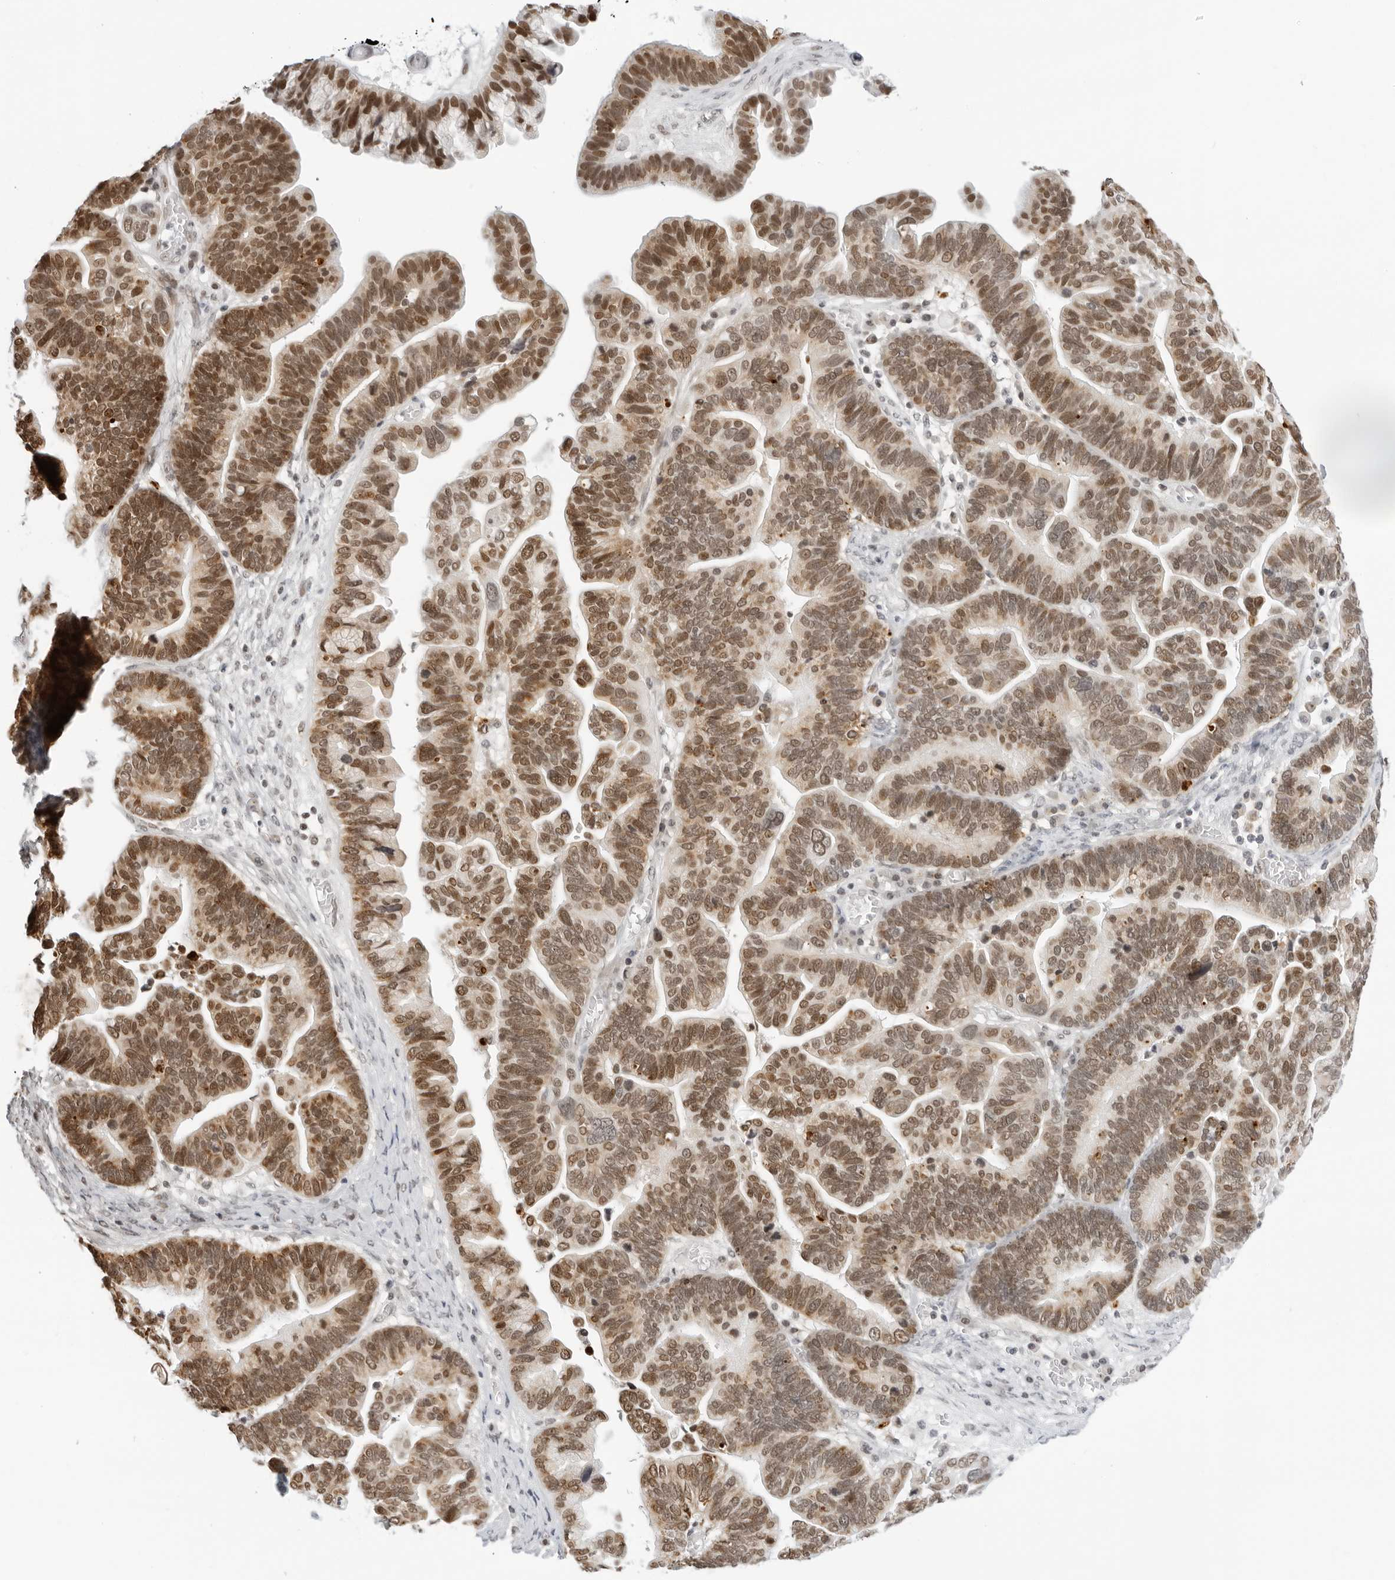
{"staining": {"intensity": "moderate", "quantity": ">75%", "location": "cytoplasmic/membranous,nuclear"}, "tissue": "ovarian cancer", "cell_type": "Tumor cells", "image_type": "cancer", "snomed": [{"axis": "morphology", "description": "Cystadenocarcinoma, serous, NOS"}, {"axis": "topography", "description": "Ovary"}], "caption": "Ovarian serous cystadenocarcinoma tissue shows moderate cytoplasmic/membranous and nuclear positivity in approximately >75% of tumor cells", "gene": "MSH6", "patient": {"sex": "female", "age": 56}}